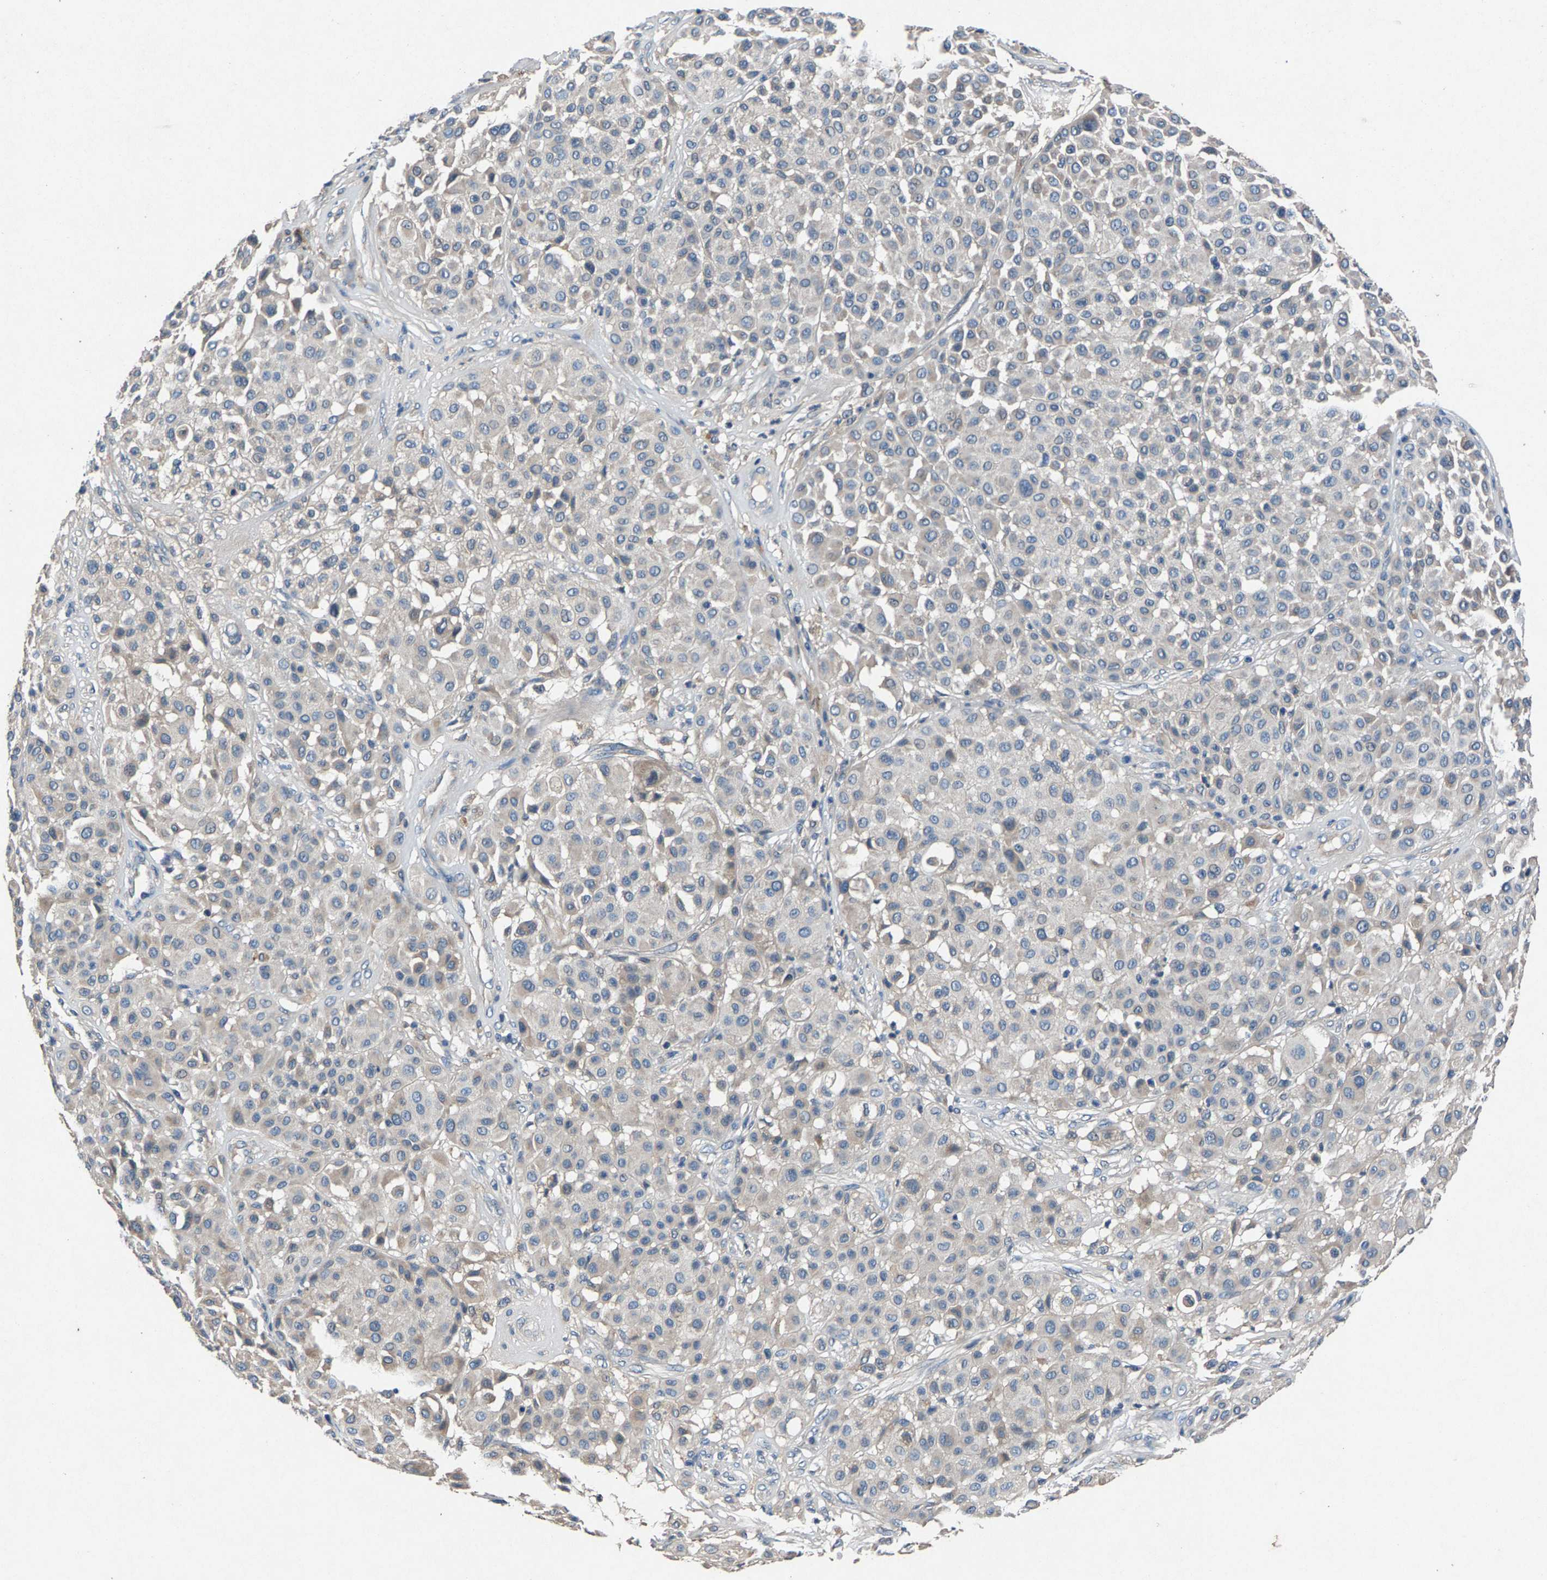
{"staining": {"intensity": "negative", "quantity": "none", "location": "none"}, "tissue": "melanoma", "cell_type": "Tumor cells", "image_type": "cancer", "snomed": [{"axis": "morphology", "description": "Malignant melanoma, Metastatic site"}, {"axis": "topography", "description": "Soft tissue"}], "caption": "Histopathology image shows no protein expression in tumor cells of melanoma tissue.", "gene": "PRXL2C", "patient": {"sex": "male", "age": 41}}